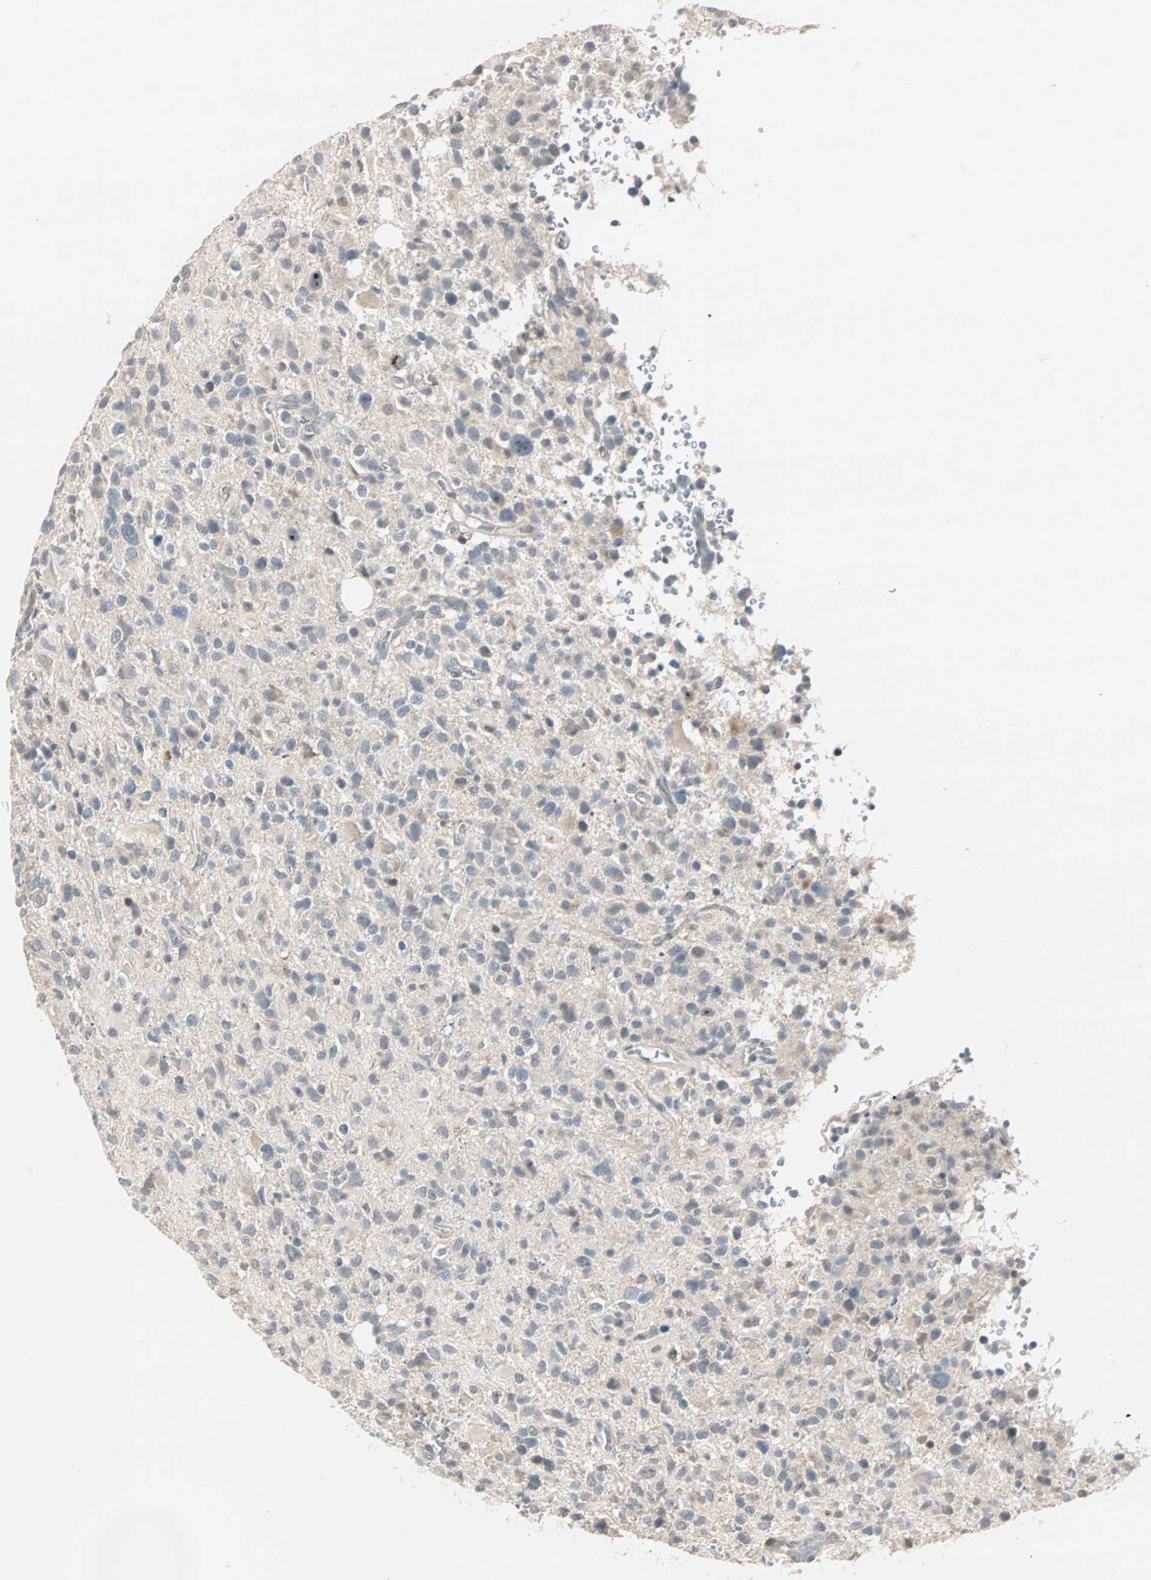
{"staining": {"intensity": "weak", "quantity": "25%-75%", "location": "cytoplasmic/membranous"}, "tissue": "glioma", "cell_type": "Tumor cells", "image_type": "cancer", "snomed": [{"axis": "morphology", "description": "Glioma, malignant, High grade"}, {"axis": "topography", "description": "Brain"}], "caption": "This is an image of immunohistochemistry (IHC) staining of glioma, which shows weak expression in the cytoplasmic/membranous of tumor cells.", "gene": "ZFP36", "patient": {"sex": "male", "age": 48}}